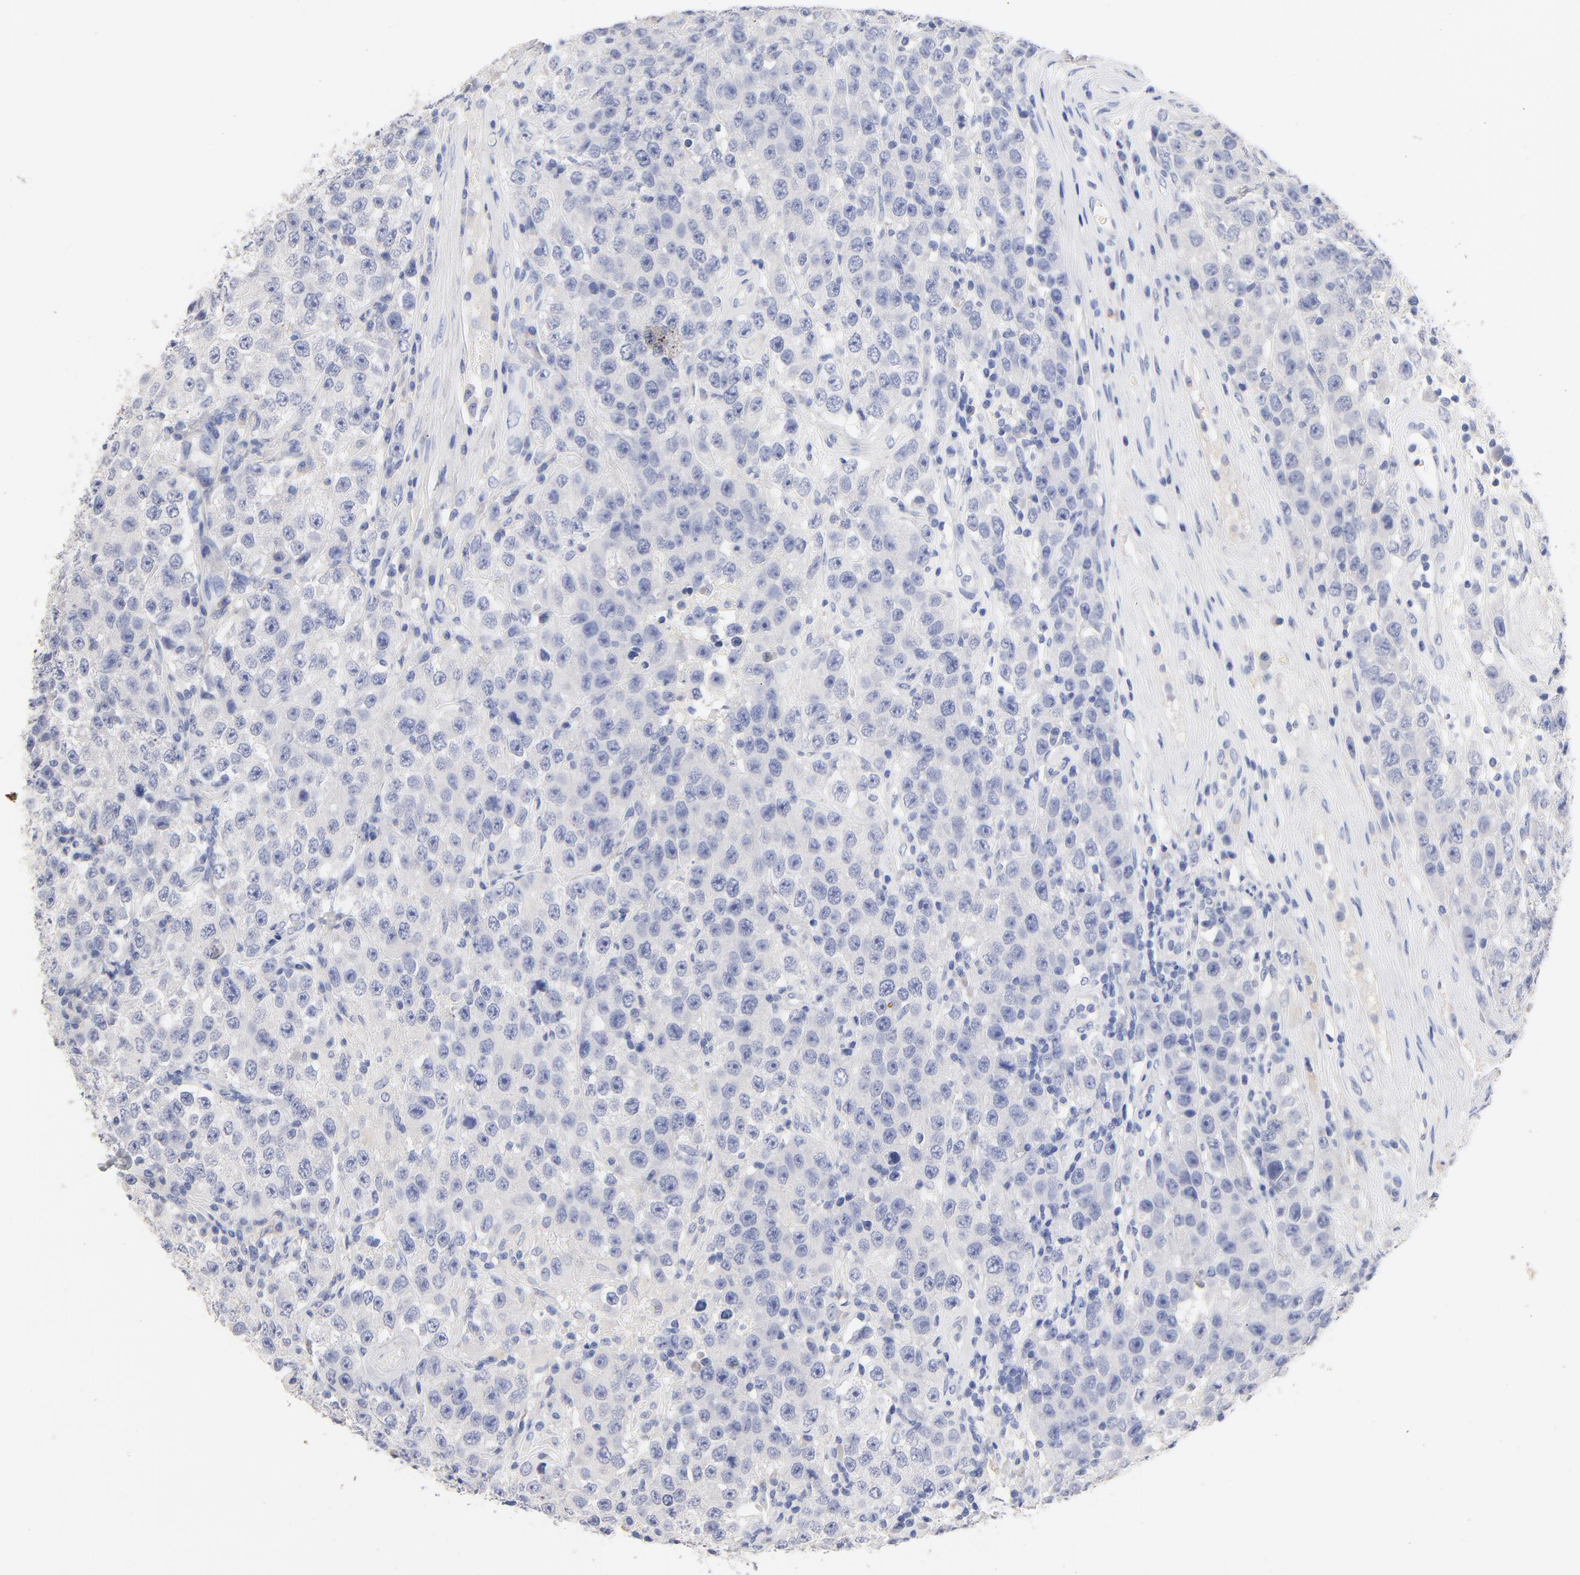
{"staining": {"intensity": "negative", "quantity": "none", "location": "none"}, "tissue": "testis cancer", "cell_type": "Tumor cells", "image_type": "cancer", "snomed": [{"axis": "morphology", "description": "Seminoma, NOS"}, {"axis": "topography", "description": "Testis"}], "caption": "Immunohistochemistry image of testis cancer stained for a protein (brown), which exhibits no staining in tumor cells.", "gene": "CPS1", "patient": {"sex": "male", "age": 52}}